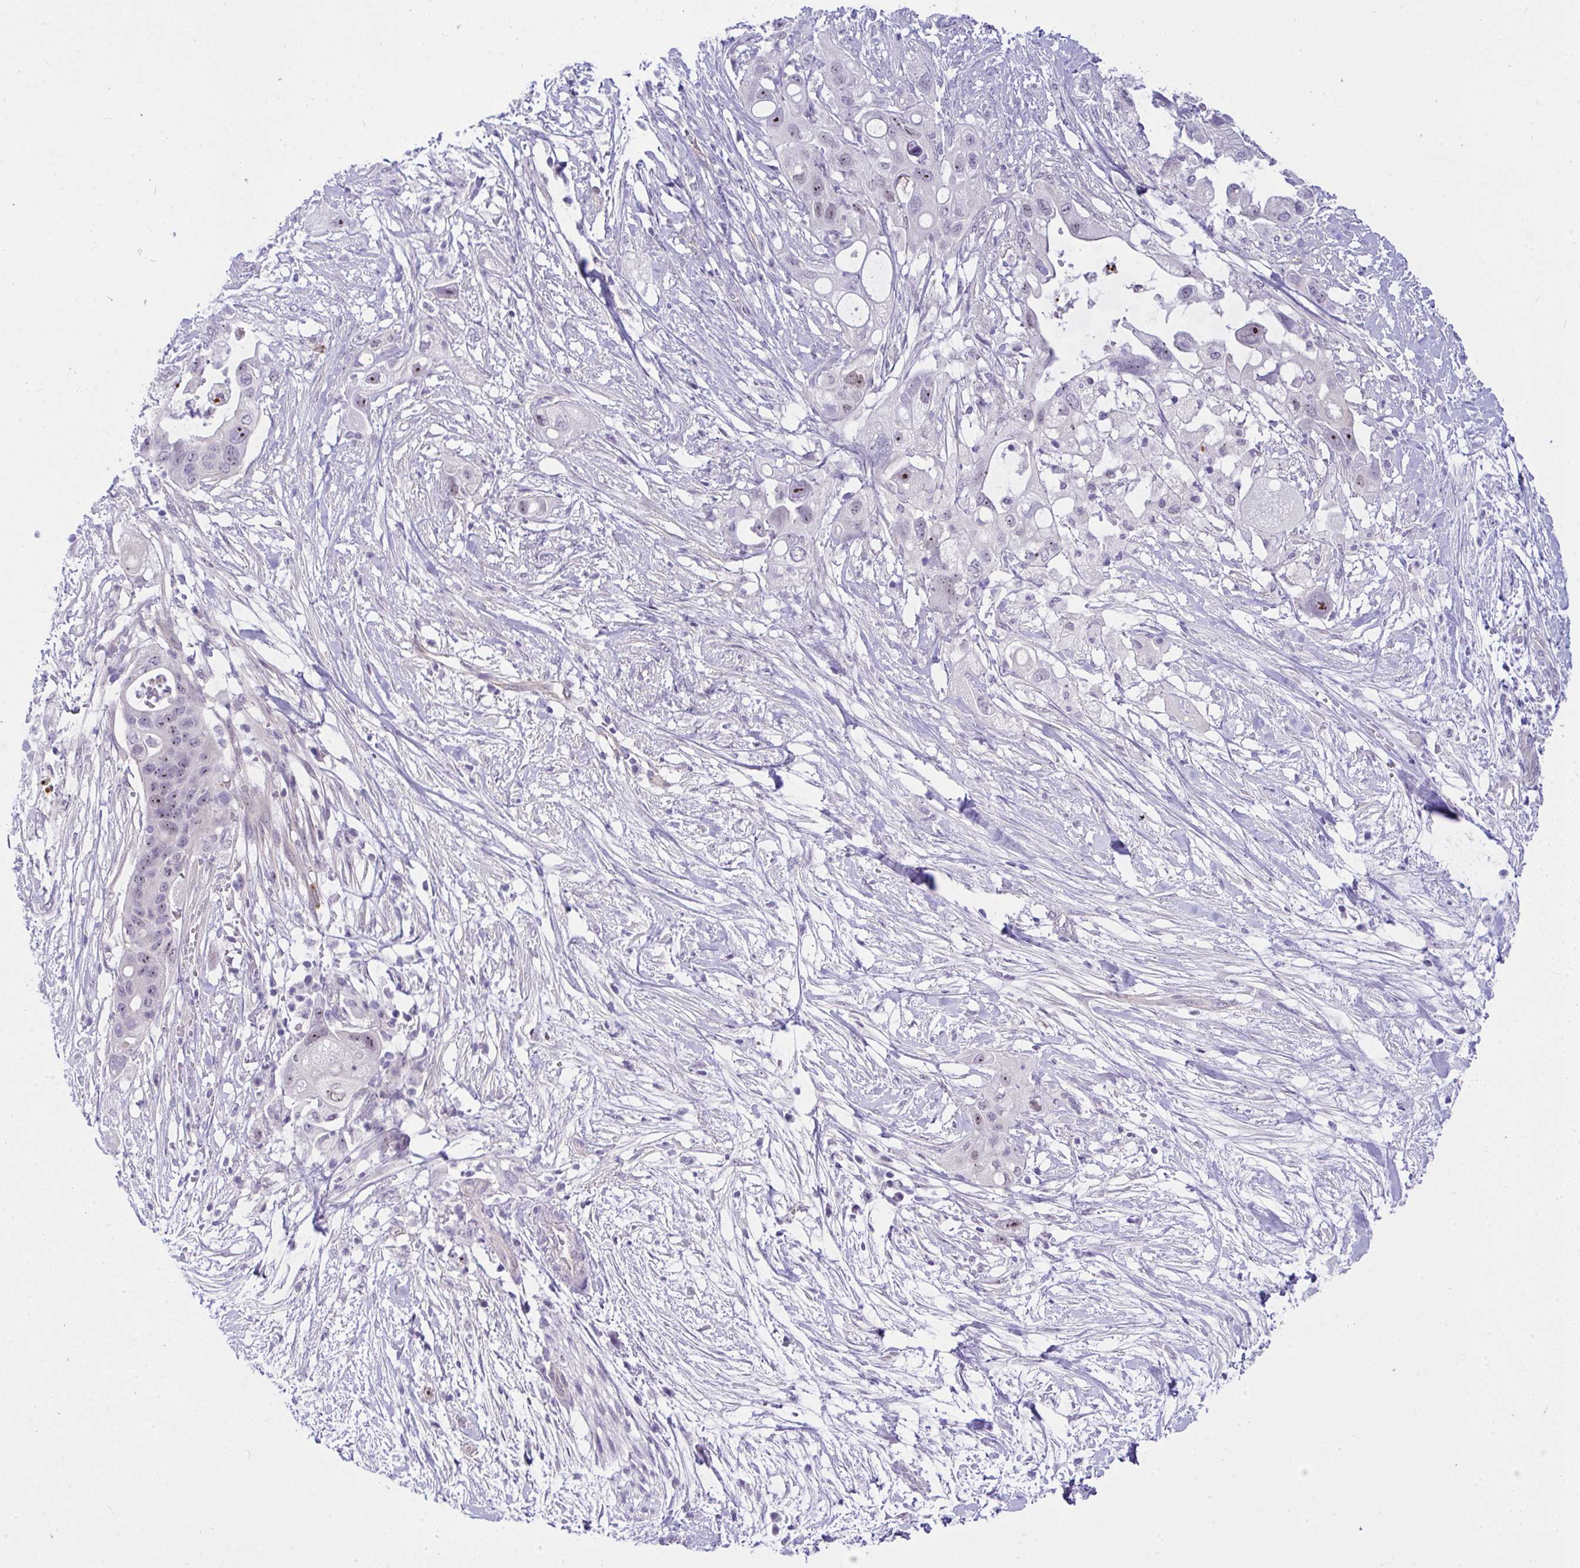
{"staining": {"intensity": "moderate", "quantity": "<25%", "location": "nuclear"}, "tissue": "pancreatic cancer", "cell_type": "Tumor cells", "image_type": "cancer", "snomed": [{"axis": "morphology", "description": "Adenocarcinoma, NOS"}, {"axis": "topography", "description": "Pancreas"}], "caption": "Protein expression analysis of pancreatic cancer (adenocarcinoma) demonstrates moderate nuclear staining in approximately <25% of tumor cells.", "gene": "NFXL1", "patient": {"sex": "female", "age": 72}}